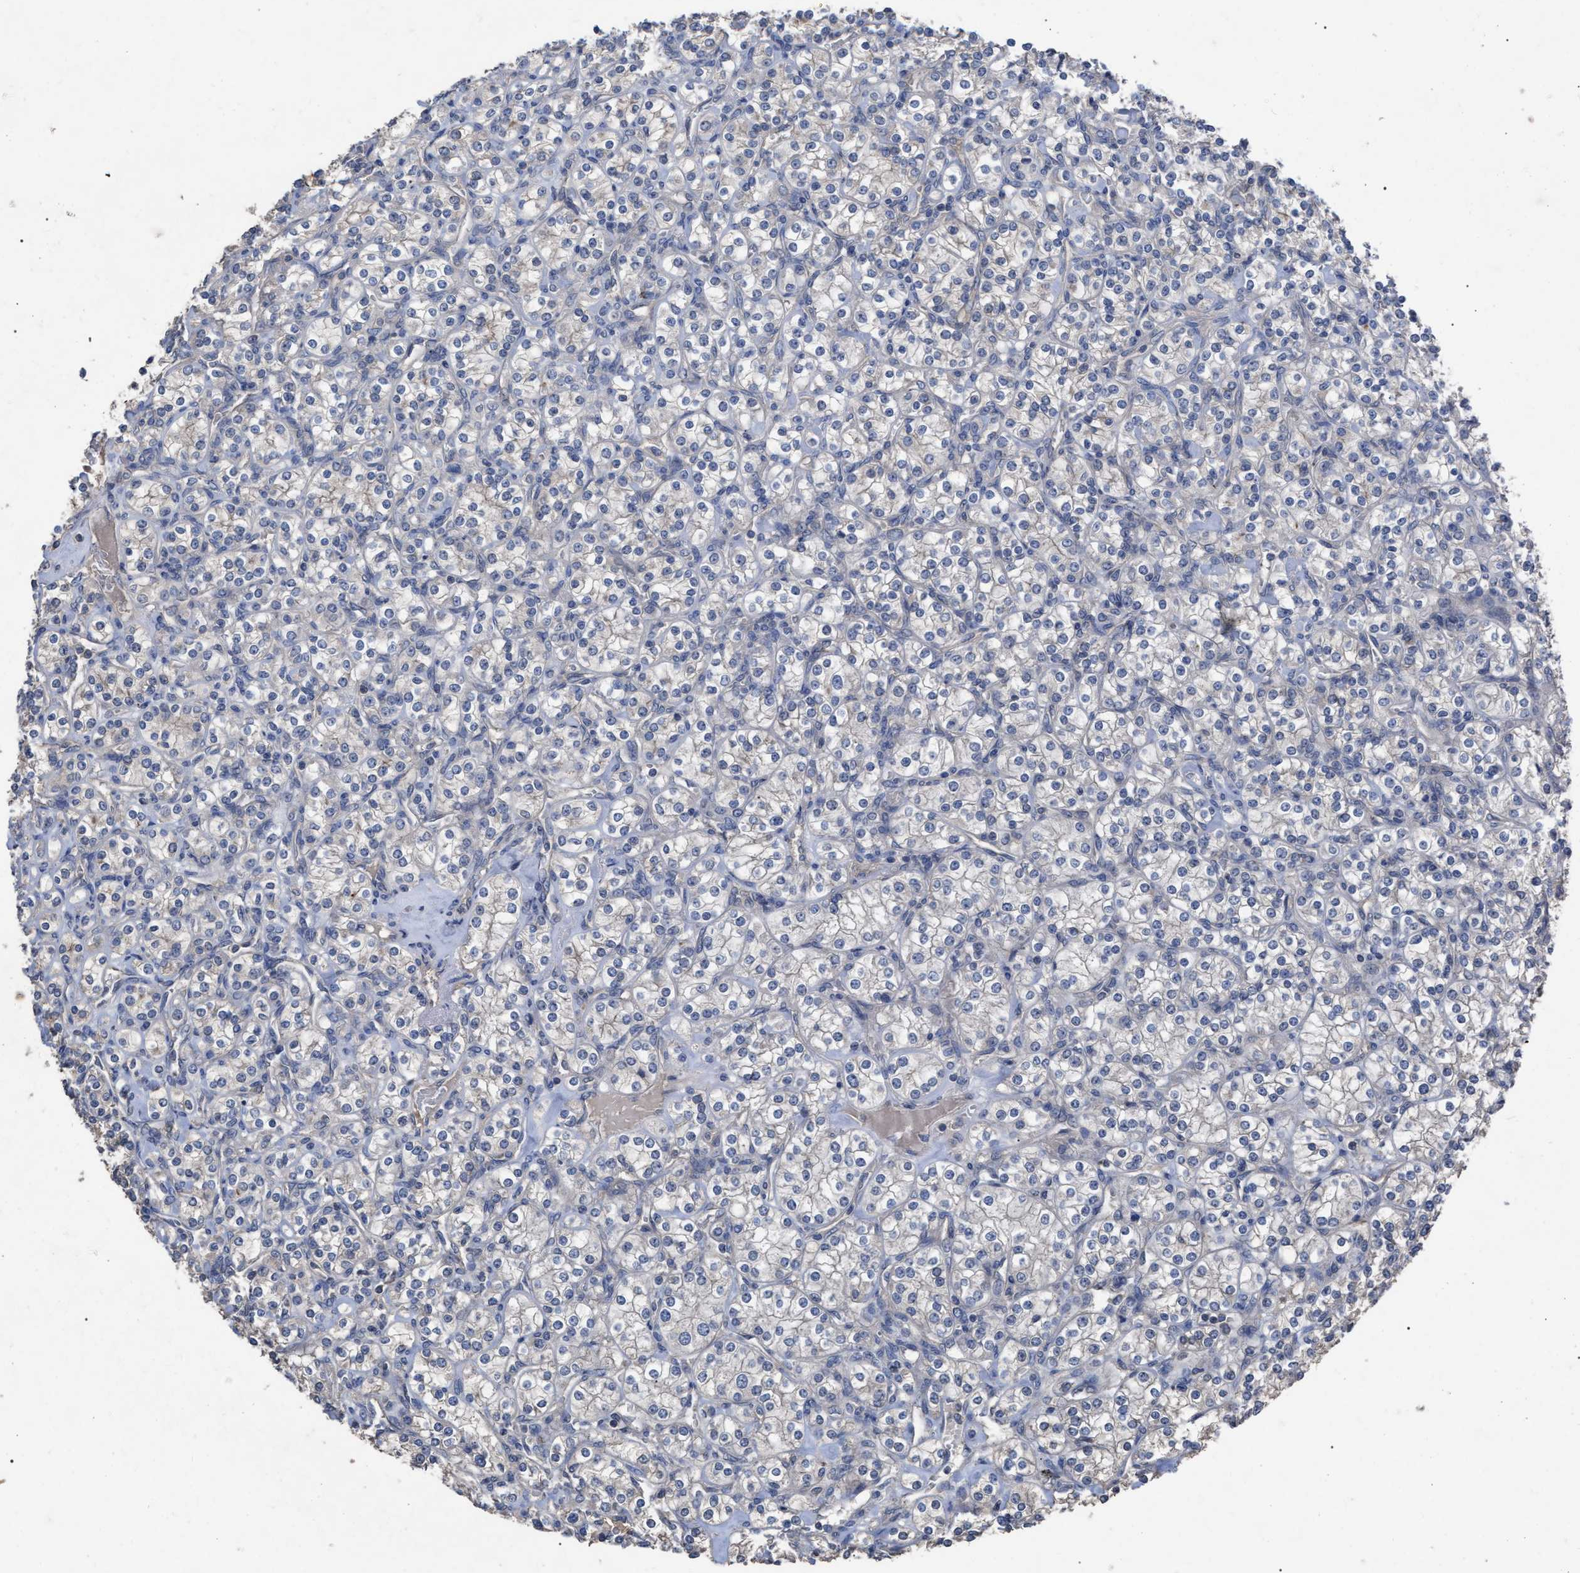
{"staining": {"intensity": "negative", "quantity": "none", "location": "none"}, "tissue": "renal cancer", "cell_type": "Tumor cells", "image_type": "cancer", "snomed": [{"axis": "morphology", "description": "Adenocarcinoma, NOS"}, {"axis": "topography", "description": "Kidney"}], "caption": "This is an immunohistochemistry (IHC) histopathology image of renal adenocarcinoma. There is no expression in tumor cells.", "gene": "BTN2A1", "patient": {"sex": "male", "age": 77}}